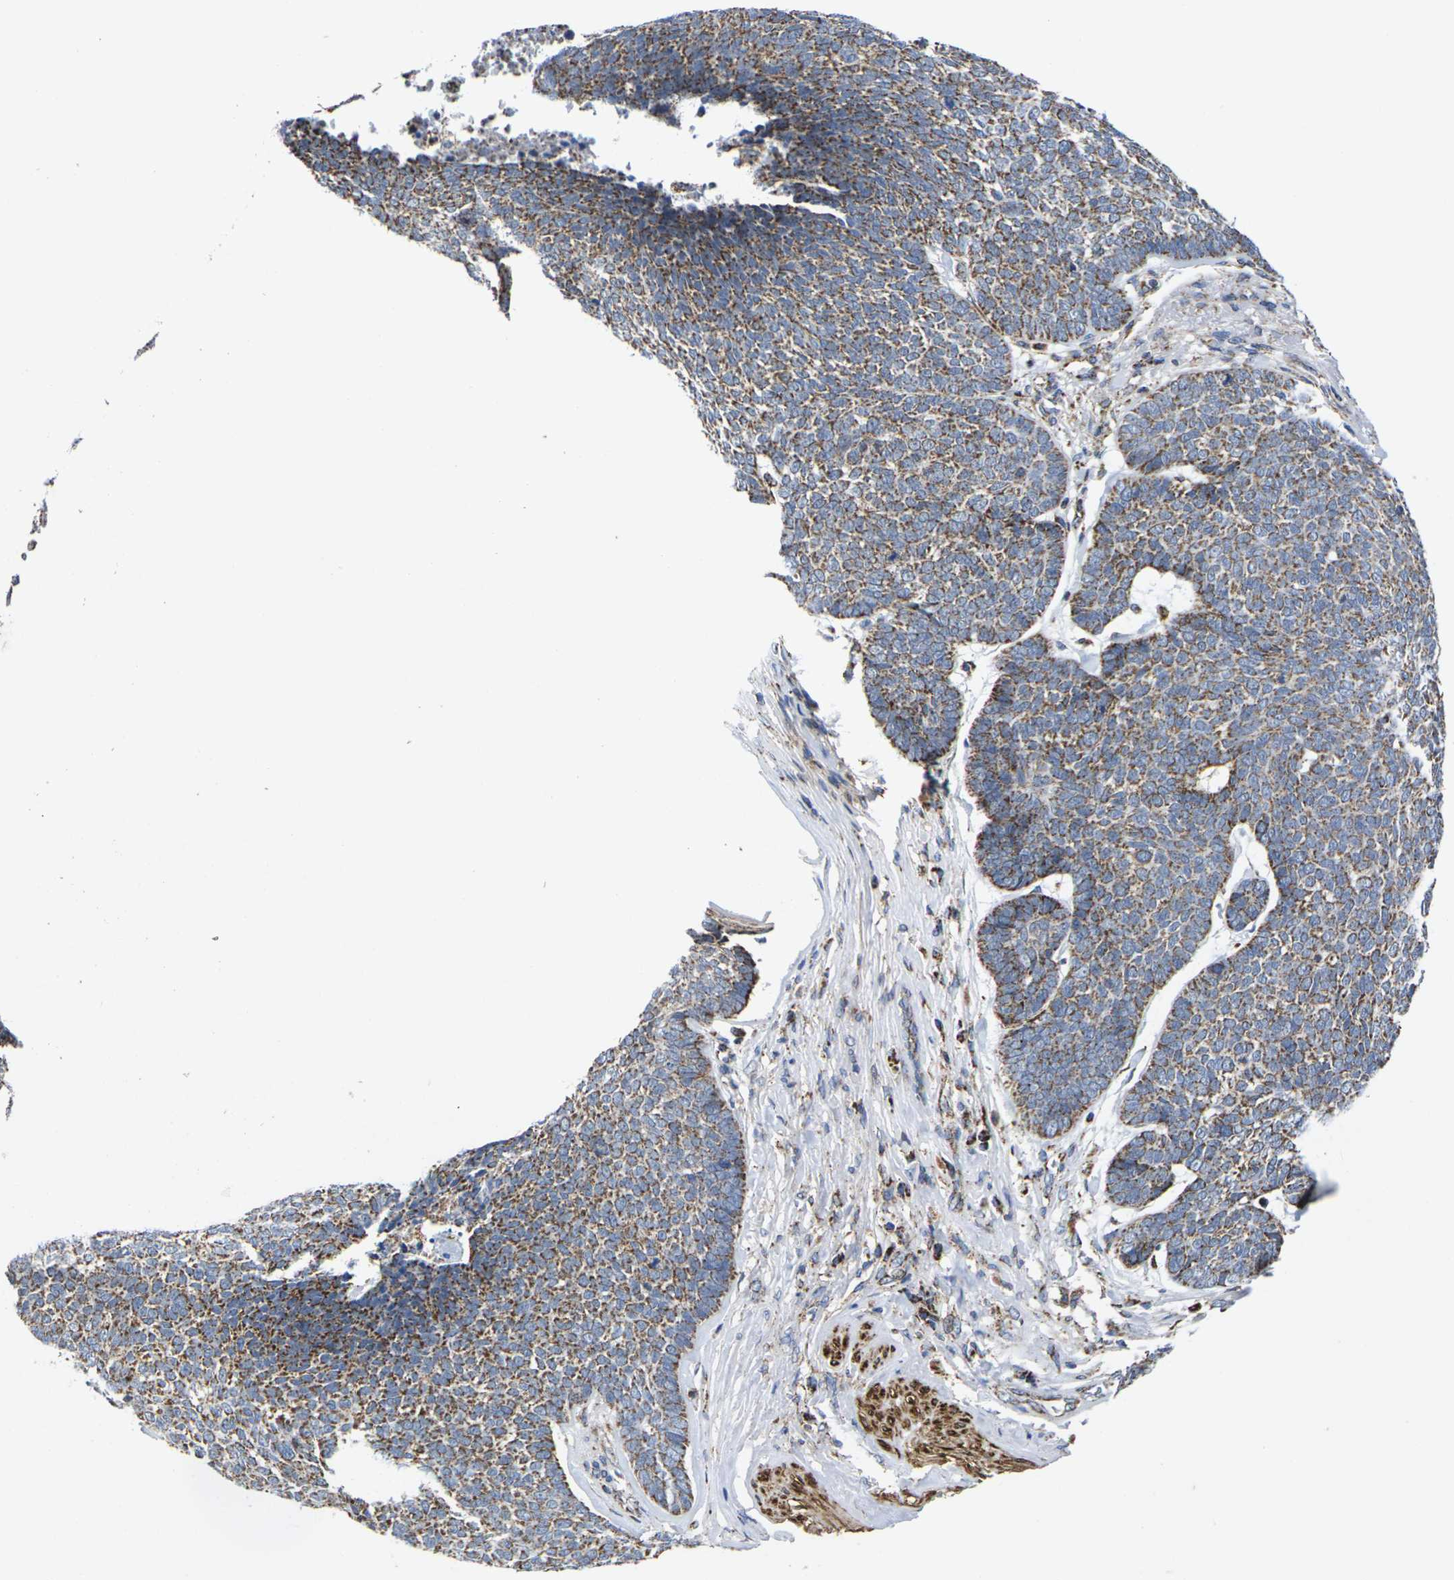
{"staining": {"intensity": "strong", "quantity": ">75%", "location": "cytoplasmic/membranous"}, "tissue": "skin cancer", "cell_type": "Tumor cells", "image_type": "cancer", "snomed": [{"axis": "morphology", "description": "Basal cell carcinoma"}, {"axis": "topography", "description": "Skin"}], "caption": "Human skin cancer stained for a protein (brown) reveals strong cytoplasmic/membranous positive staining in about >75% of tumor cells.", "gene": "P2RY11", "patient": {"sex": "male", "age": 84}}